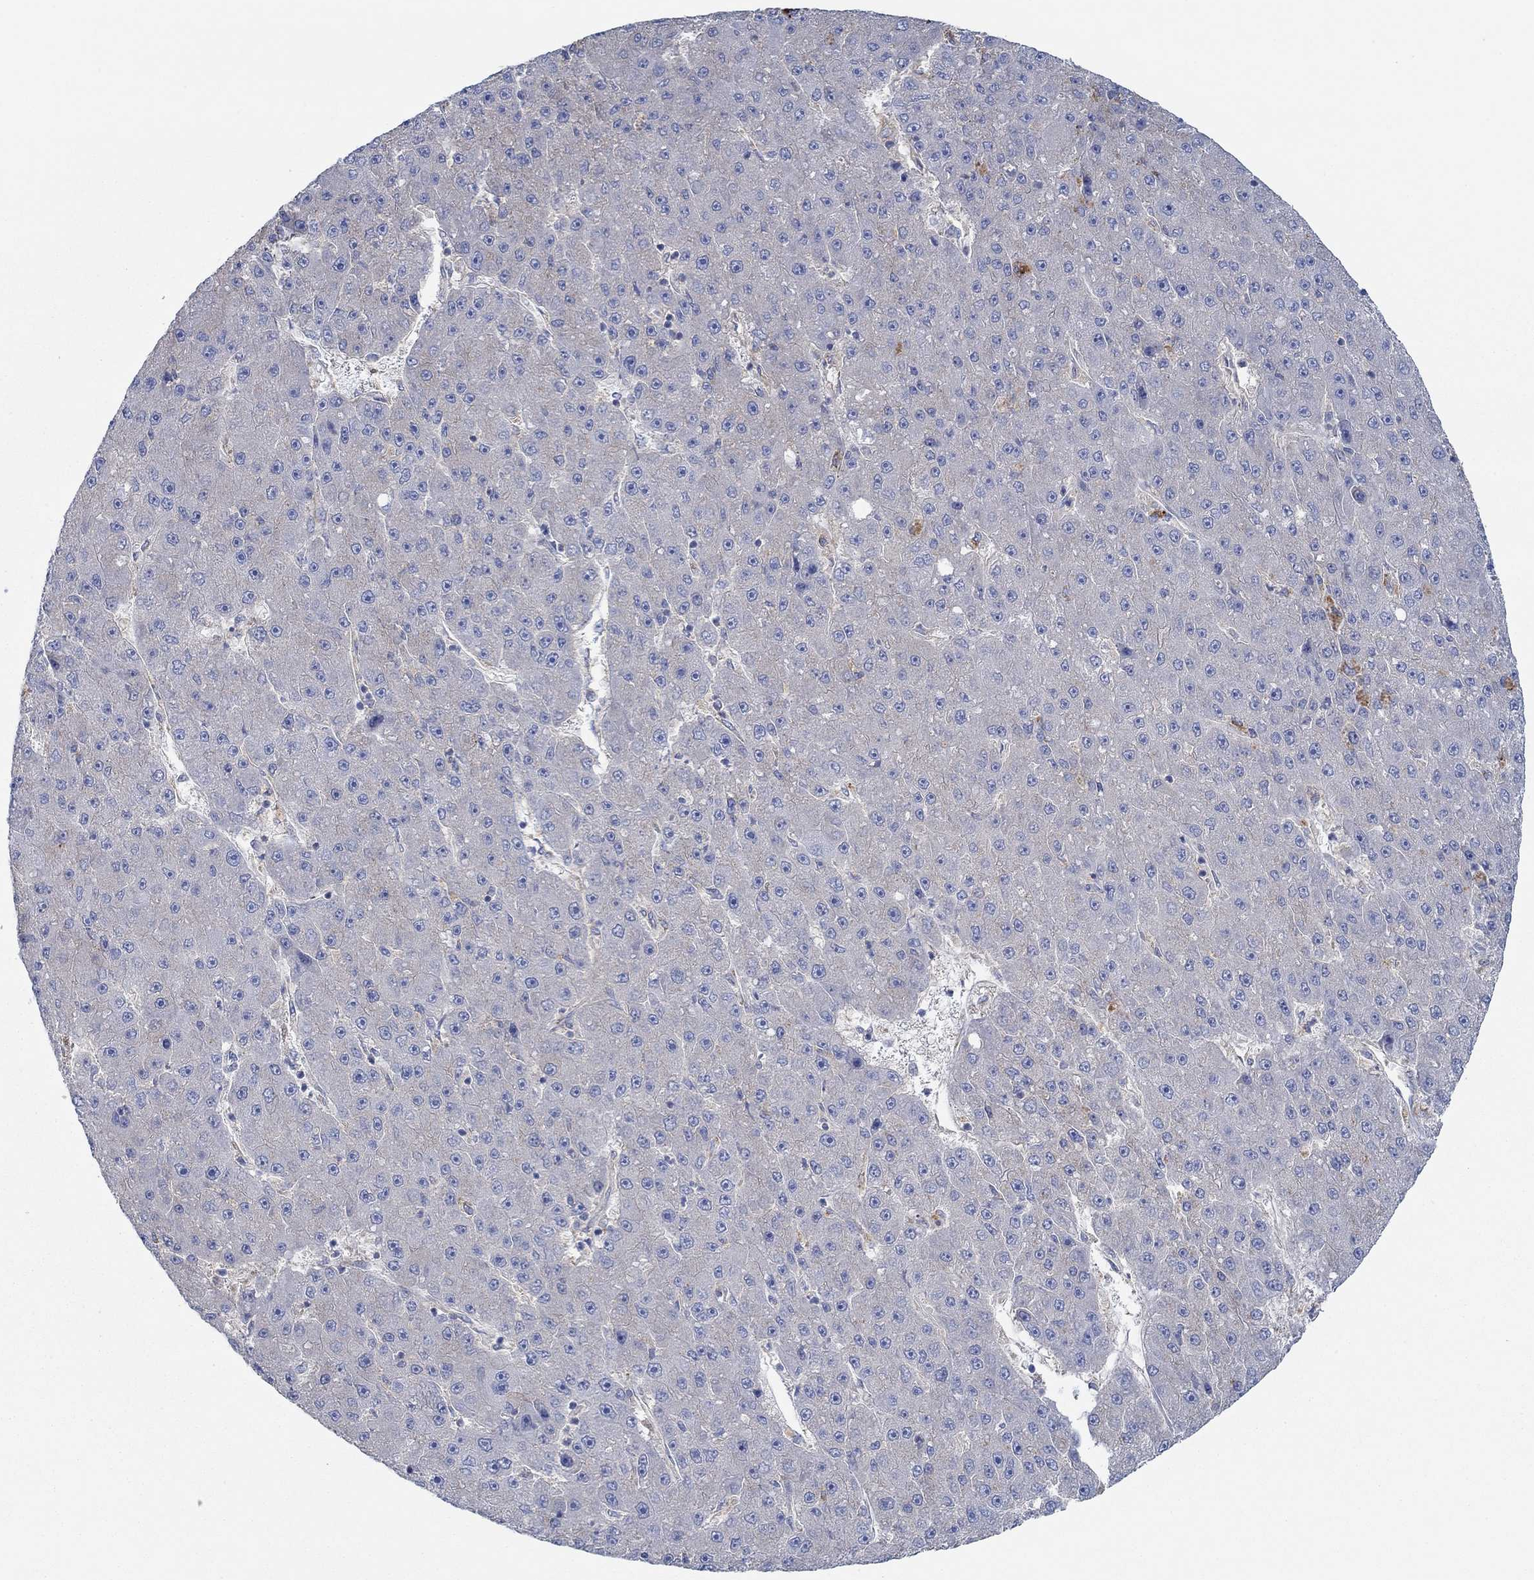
{"staining": {"intensity": "negative", "quantity": "none", "location": "none"}, "tissue": "liver cancer", "cell_type": "Tumor cells", "image_type": "cancer", "snomed": [{"axis": "morphology", "description": "Carcinoma, Hepatocellular, NOS"}, {"axis": "topography", "description": "Liver"}], "caption": "Tumor cells show no significant protein positivity in liver cancer (hepatocellular carcinoma). (Stains: DAB IHC with hematoxylin counter stain, Microscopy: brightfield microscopy at high magnification).", "gene": "SPAG9", "patient": {"sex": "male", "age": 67}}